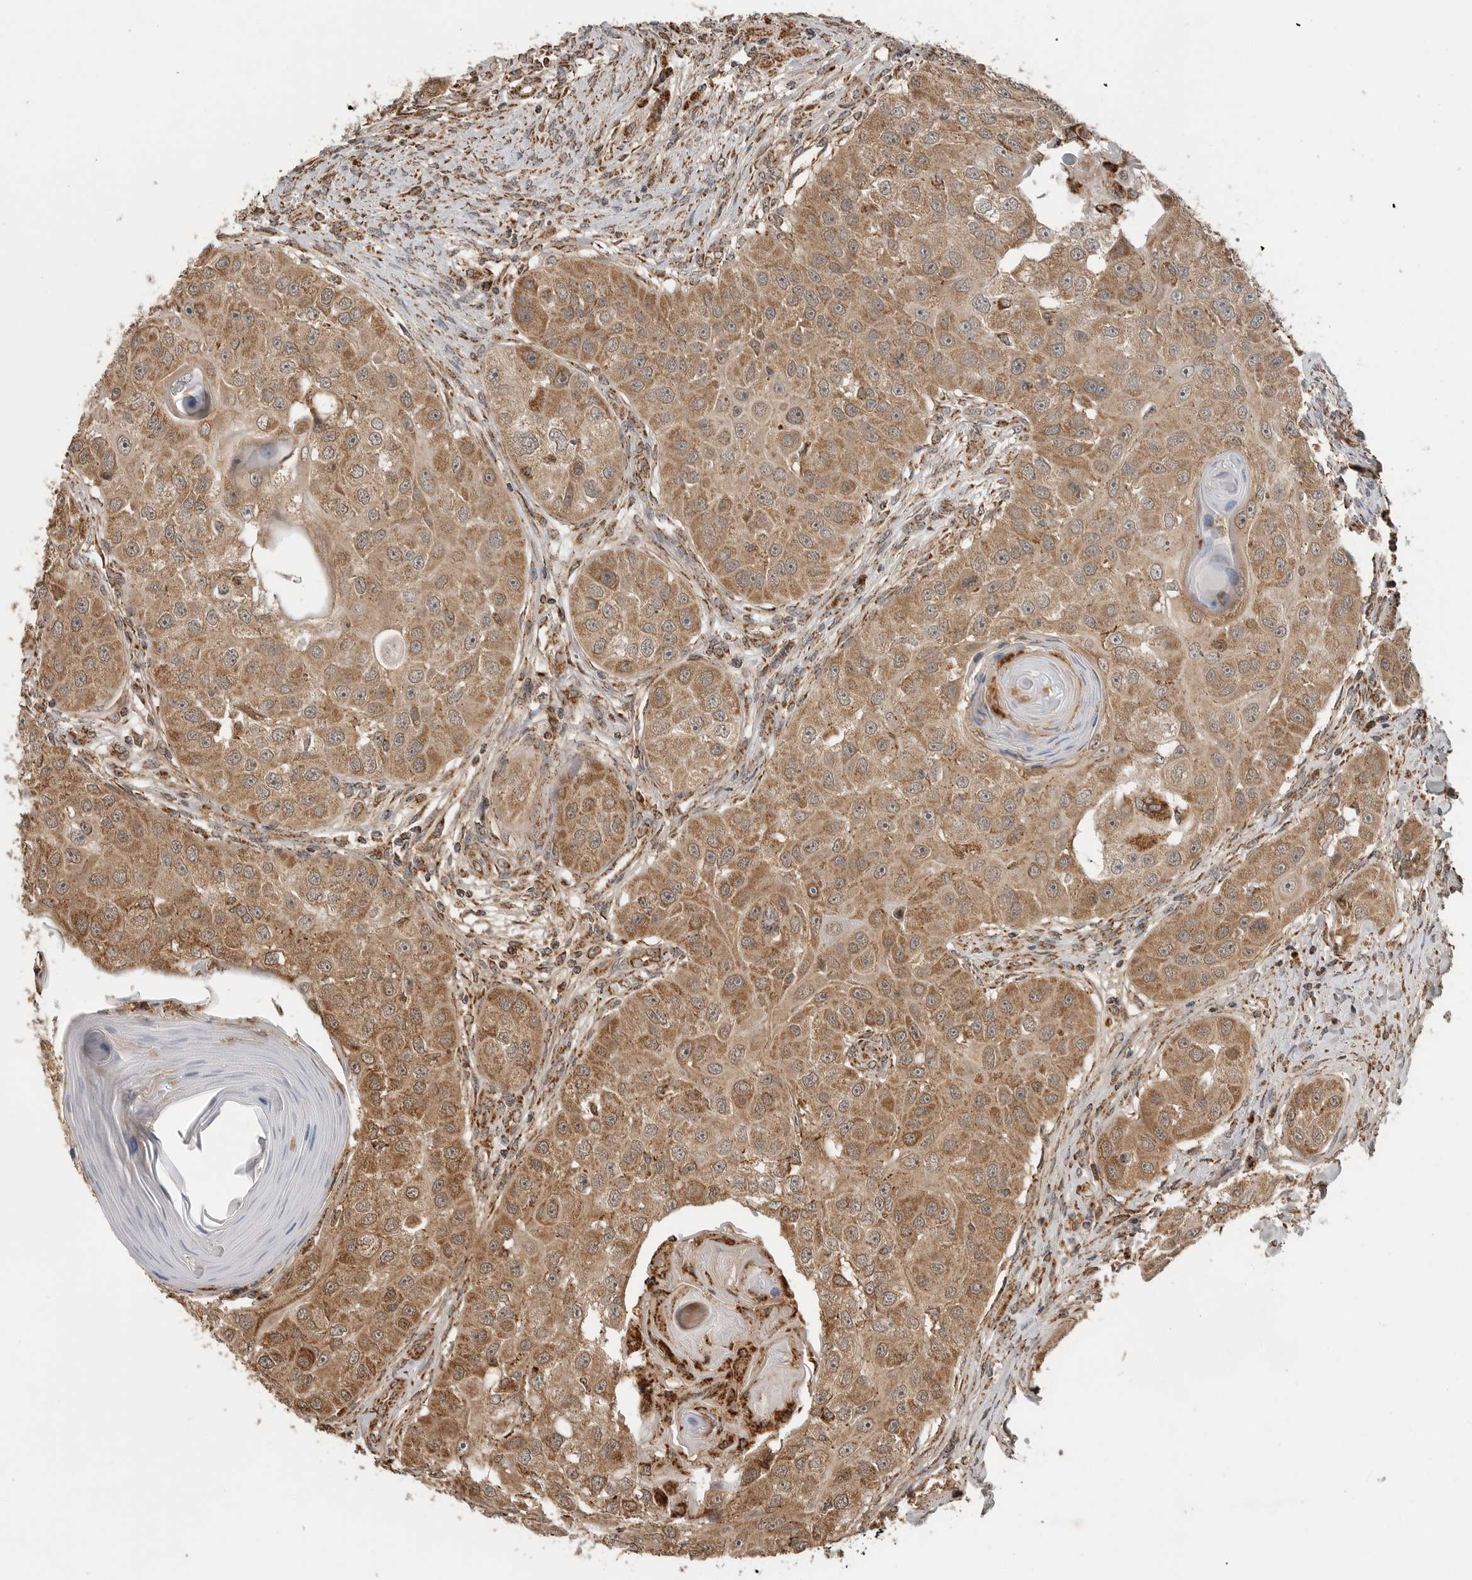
{"staining": {"intensity": "moderate", "quantity": ">75%", "location": "cytoplasmic/membranous"}, "tissue": "head and neck cancer", "cell_type": "Tumor cells", "image_type": "cancer", "snomed": [{"axis": "morphology", "description": "Normal tissue, NOS"}, {"axis": "morphology", "description": "Squamous cell carcinoma, NOS"}, {"axis": "topography", "description": "Skeletal muscle"}, {"axis": "topography", "description": "Head-Neck"}], "caption": "This micrograph reveals head and neck cancer (squamous cell carcinoma) stained with IHC to label a protein in brown. The cytoplasmic/membranous of tumor cells show moderate positivity for the protein. Nuclei are counter-stained blue.", "gene": "GCNT2", "patient": {"sex": "male", "age": 51}}